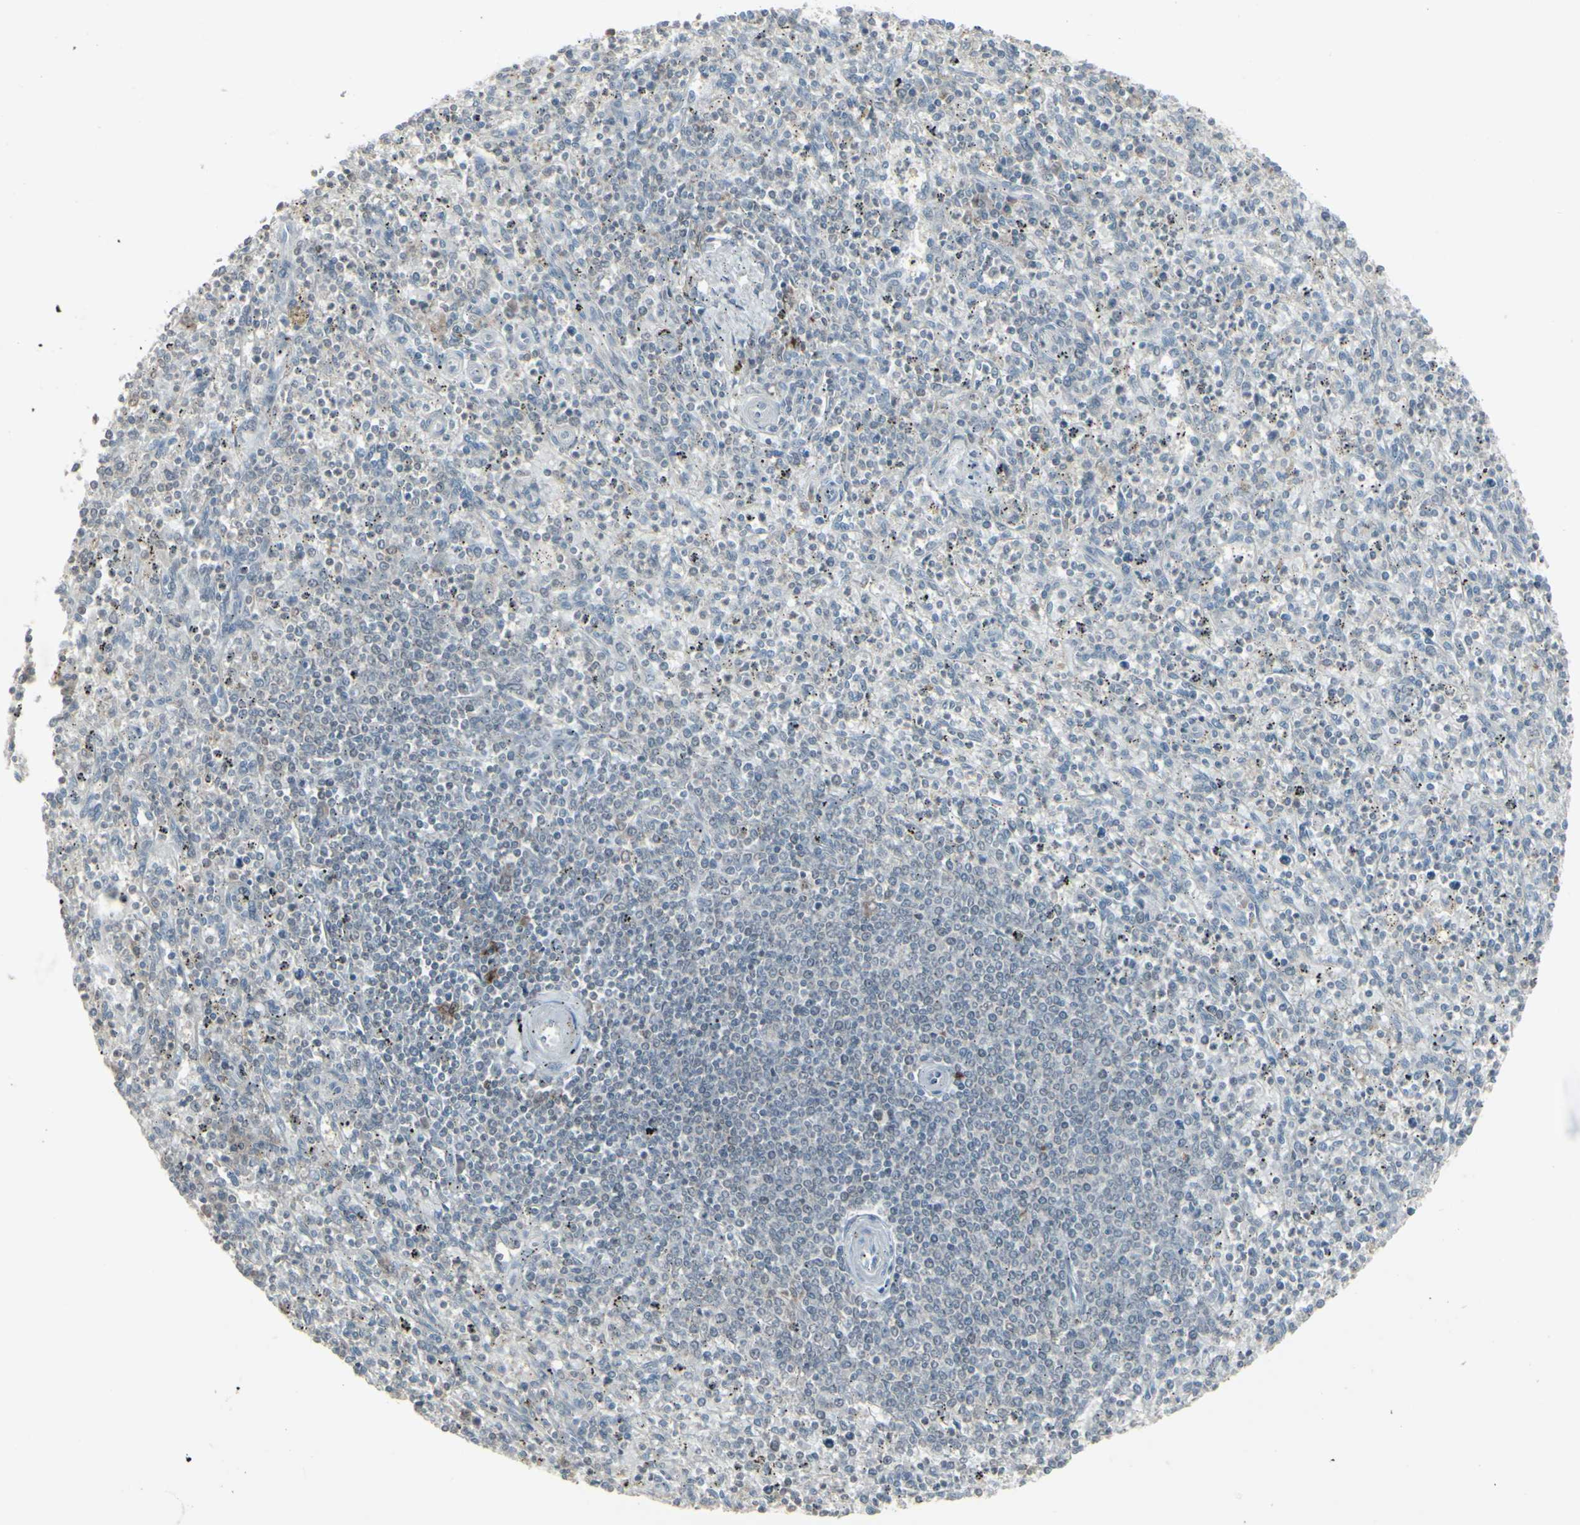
{"staining": {"intensity": "moderate", "quantity": "25%-75%", "location": "cytoplasmic/membranous"}, "tissue": "spleen", "cell_type": "Cells in red pulp", "image_type": "normal", "snomed": [{"axis": "morphology", "description": "Normal tissue, NOS"}, {"axis": "topography", "description": "Spleen"}], "caption": "Cells in red pulp exhibit medium levels of moderate cytoplasmic/membranous positivity in about 25%-75% of cells in normal spleen. (DAB (3,3'-diaminobenzidine) IHC with brightfield microscopy, high magnification).", "gene": "SAMSN1", "patient": {"sex": "male", "age": 72}}